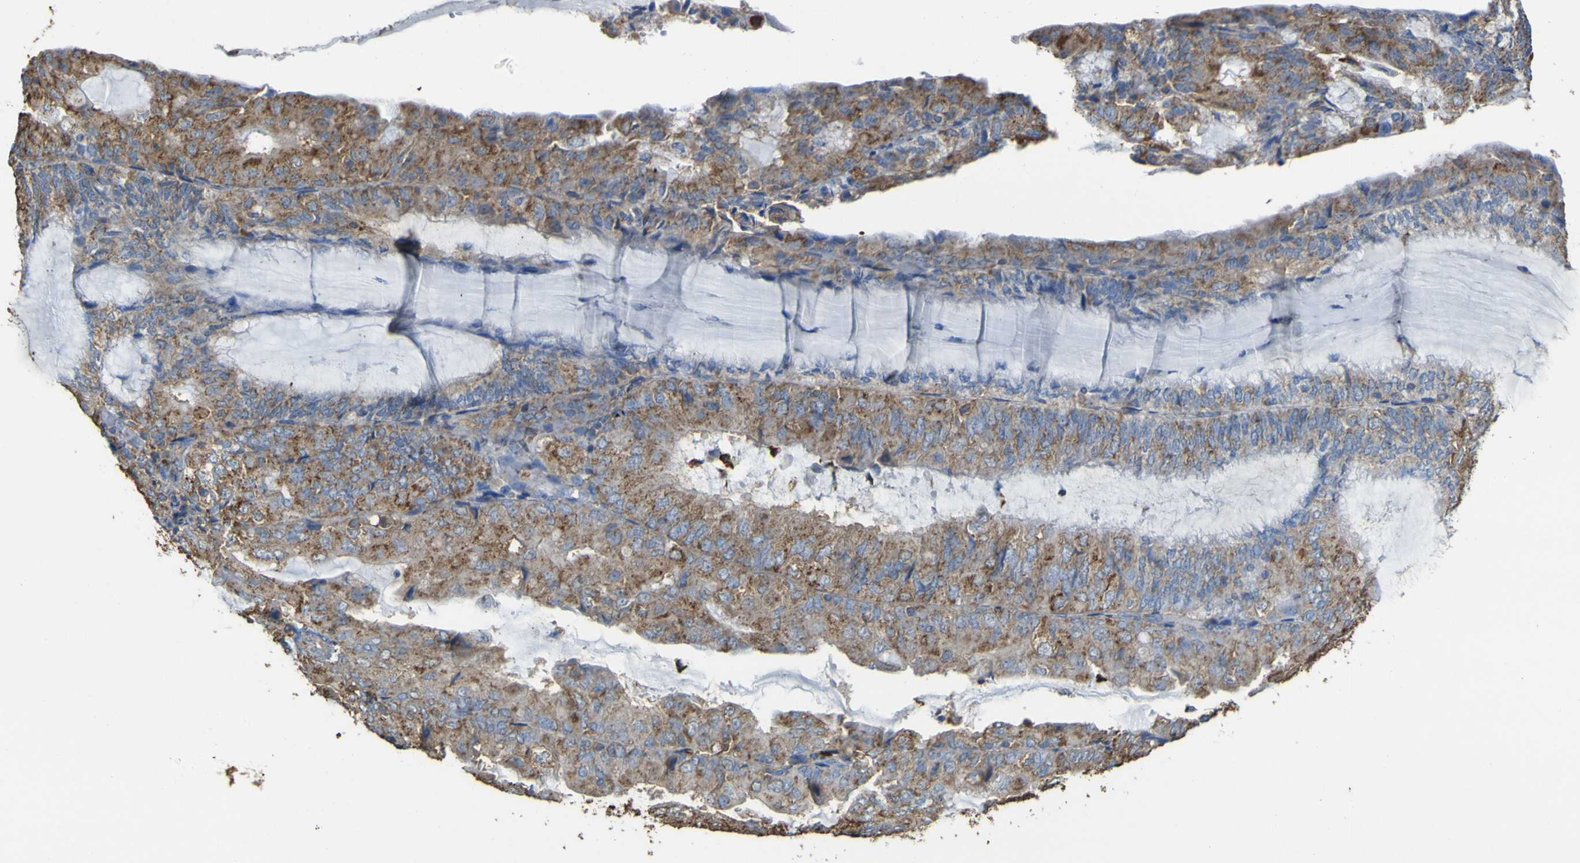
{"staining": {"intensity": "strong", "quantity": "25%-75%", "location": "cytoplasmic/membranous"}, "tissue": "endometrial cancer", "cell_type": "Tumor cells", "image_type": "cancer", "snomed": [{"axis": "morphology", "description": "Adenocarcinoma, NOS"}, {"axis": "topography", "description": "Endometrium"}], "caption": "Immunohistochemical staining of human endometrial adenocarcinoma displays high levels of strong cytoplasmic/membranous protein positivity in about 25%-75% of tumor cells.", "gene": "ACSL3", "patient": {"sex": "female", "age": 81}}